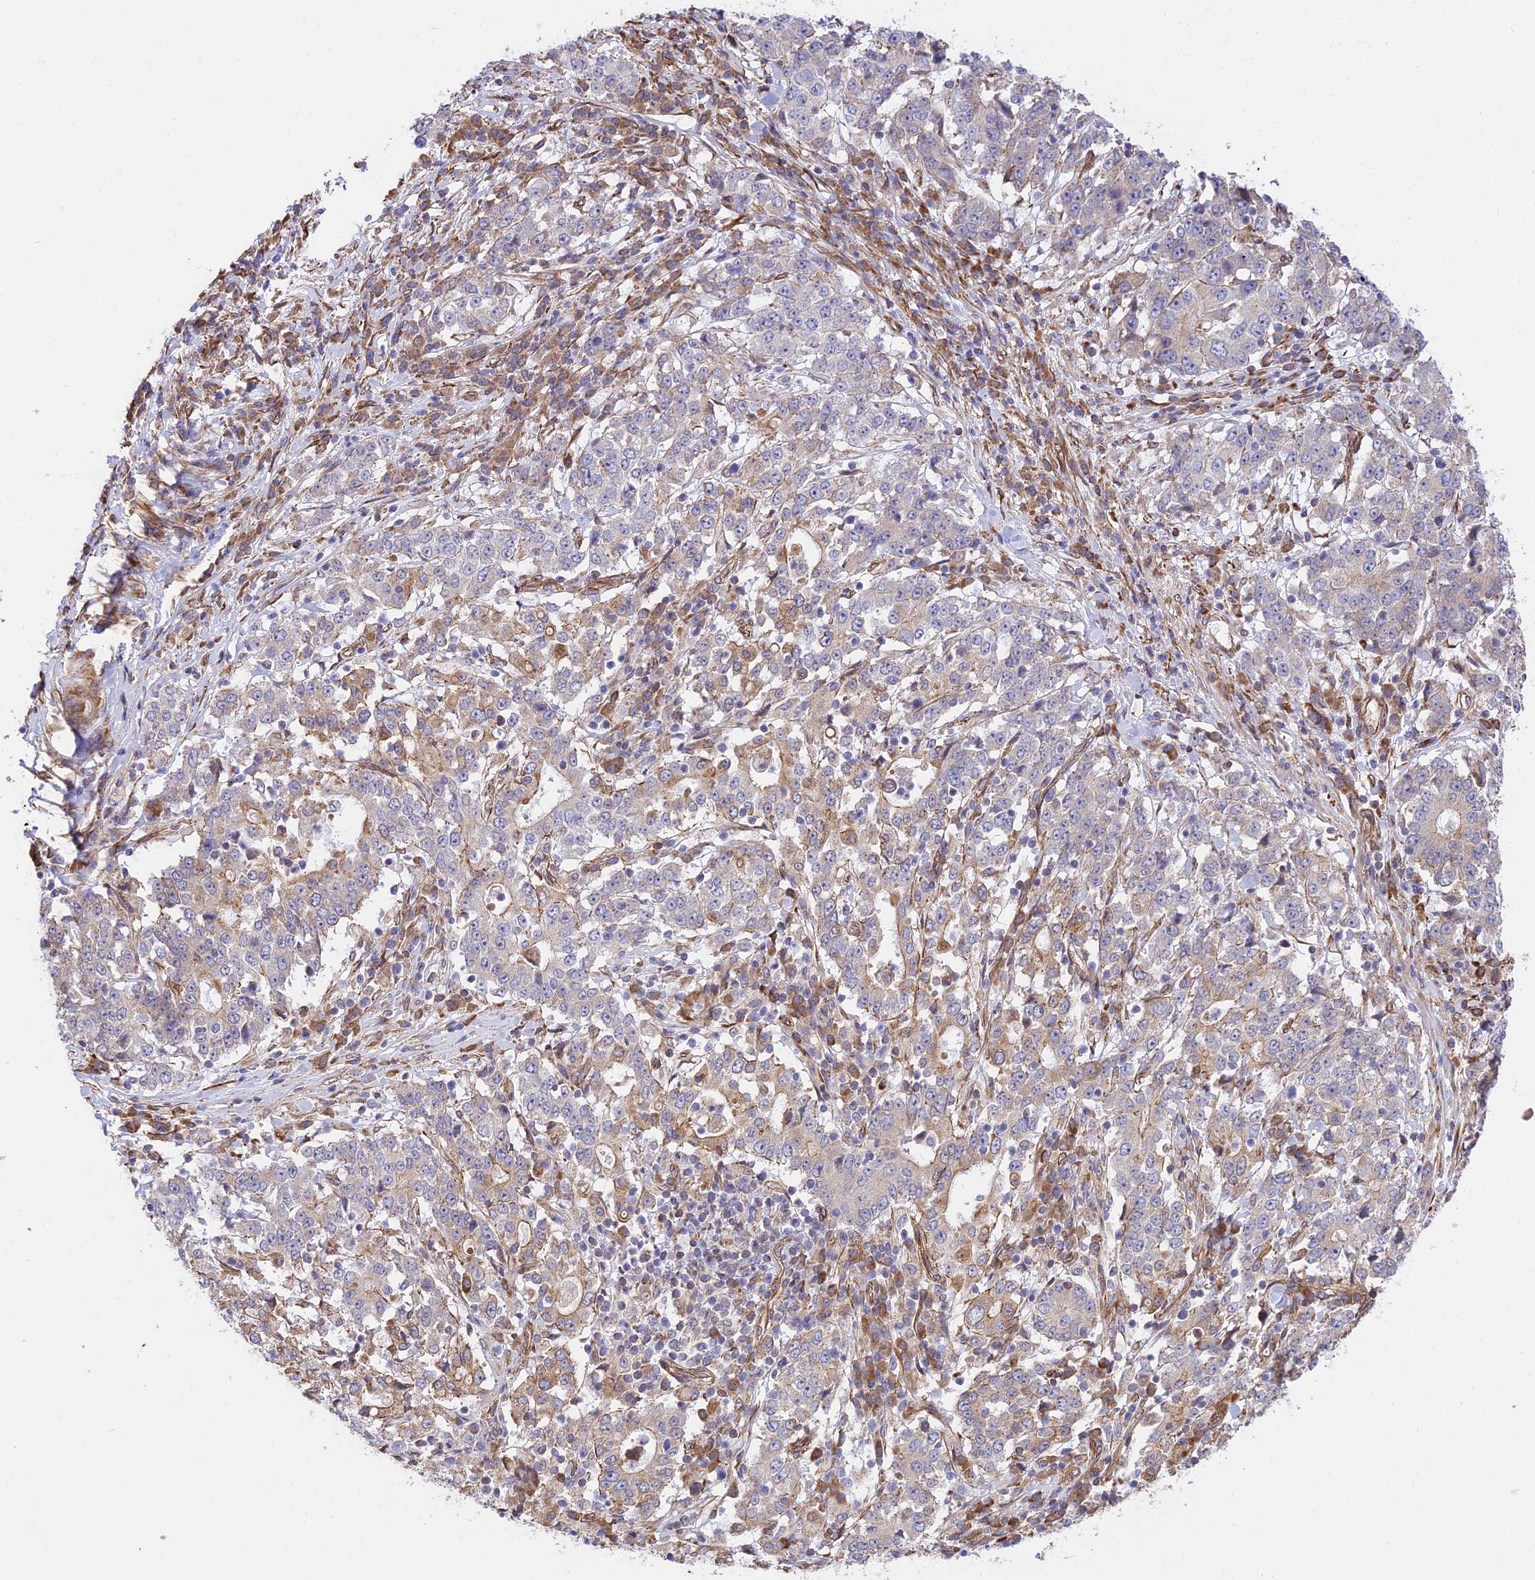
{"staining": {"intensity": "weak", "quantity": "<25%", "location": "cytoplasmic/membranous"}, "tissue": "stomach cancer", "cell_type": "Tumor cells", "image_type": "cancer", "snomed": [{"axis": "morphology", "description": "Adenocarcinoma, NOS"}, {"axis": "topography", "description": "Stomach"}], "caption": "There is no significant staining in tumor cells of adenocarcinoma (stomach).", "gene": "EXOC3L4", "patient": {"sex": "male", "age": 59}}